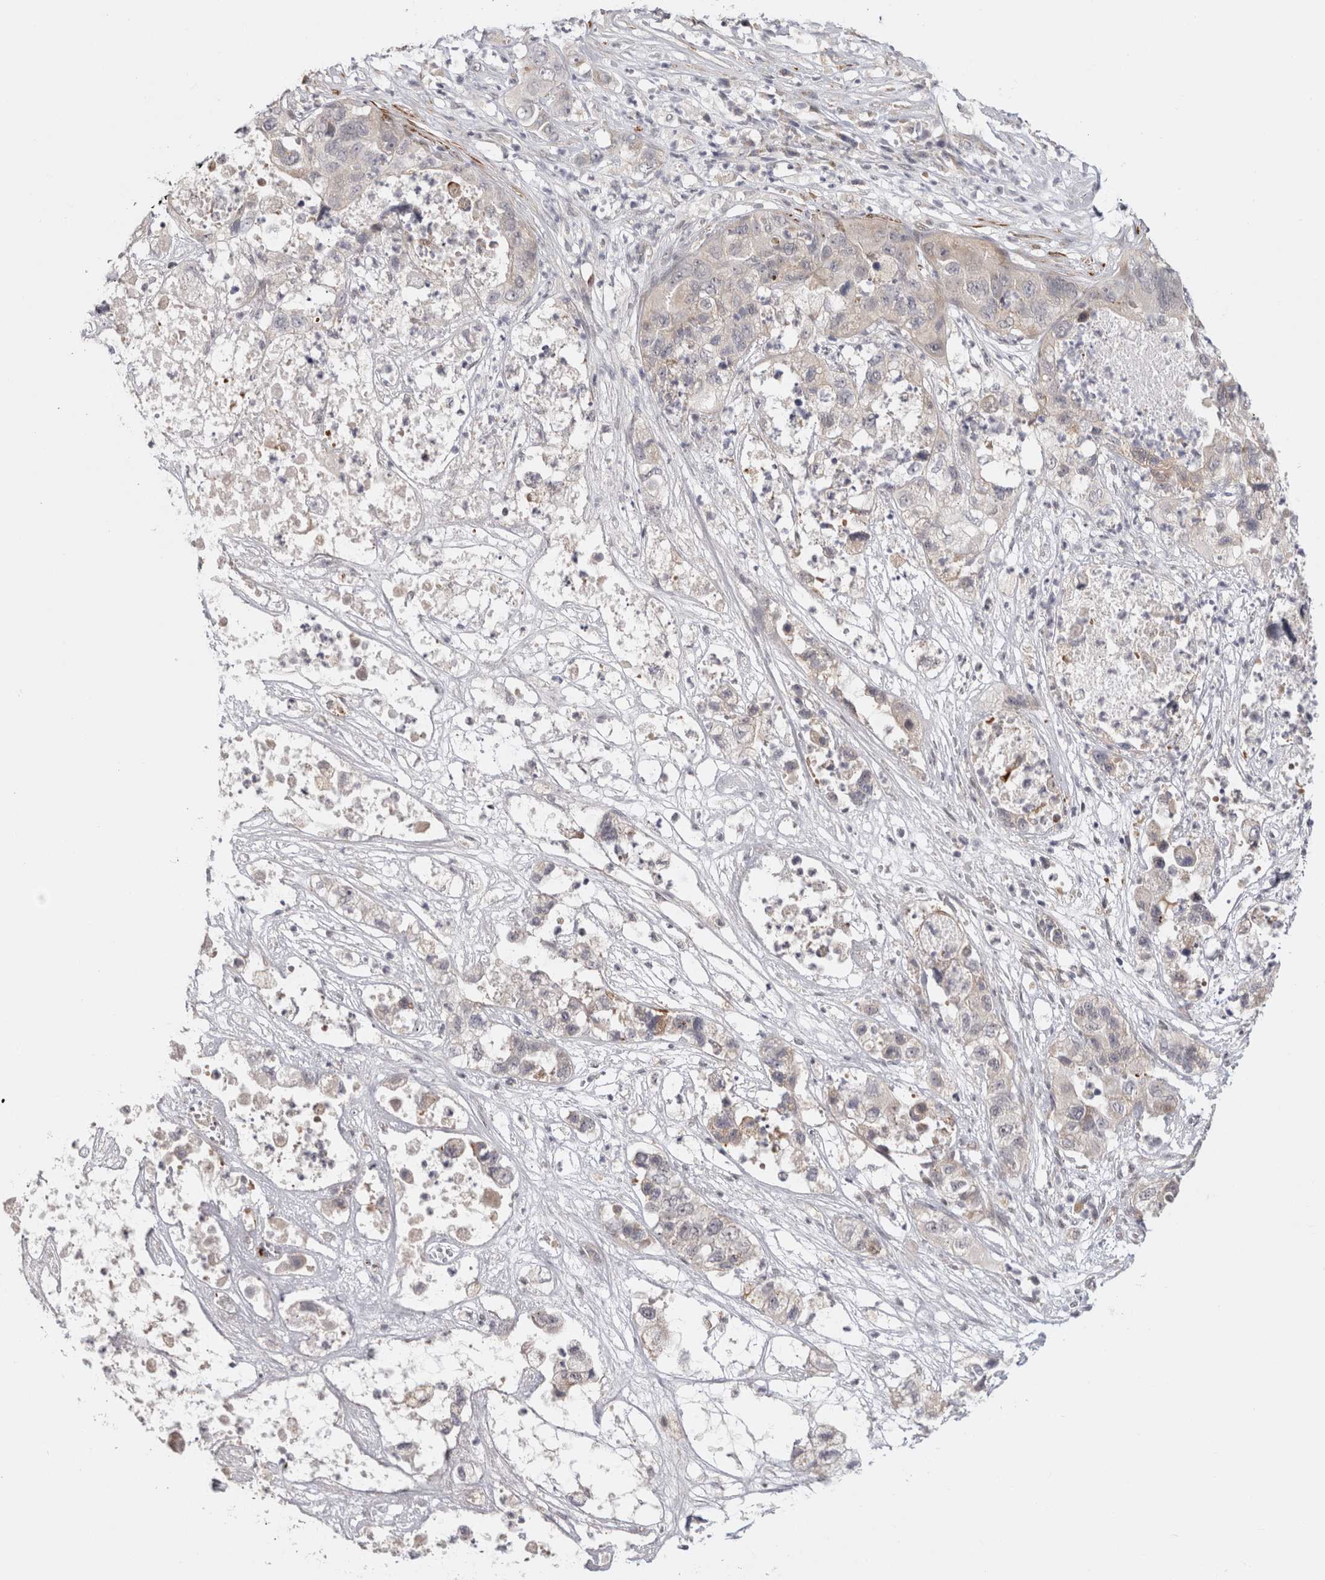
{"staining": {"intensity": "weak", "quantity": ">75%", "location": "cytoplasmic/membranous"}, "tissue": "pancreatic cancer", "cell_type": "Tumor cells", "image_type": "cancer", "snomed": [{"axis": "morphology", "description": "Adenocarcinoma, NOS"}, {"axis": "topography", "description": "Pancreas"}], "caption": "DAB (3,3'-diaminobenzidine) immunohistochemical staining of human pancreatic cancer exhibits weak cytoplasmic/membranous protein staining in approximately >75% of tumor cells.", "gene": "ZNF318", "patient": {"sex": "female", "age": 78}}